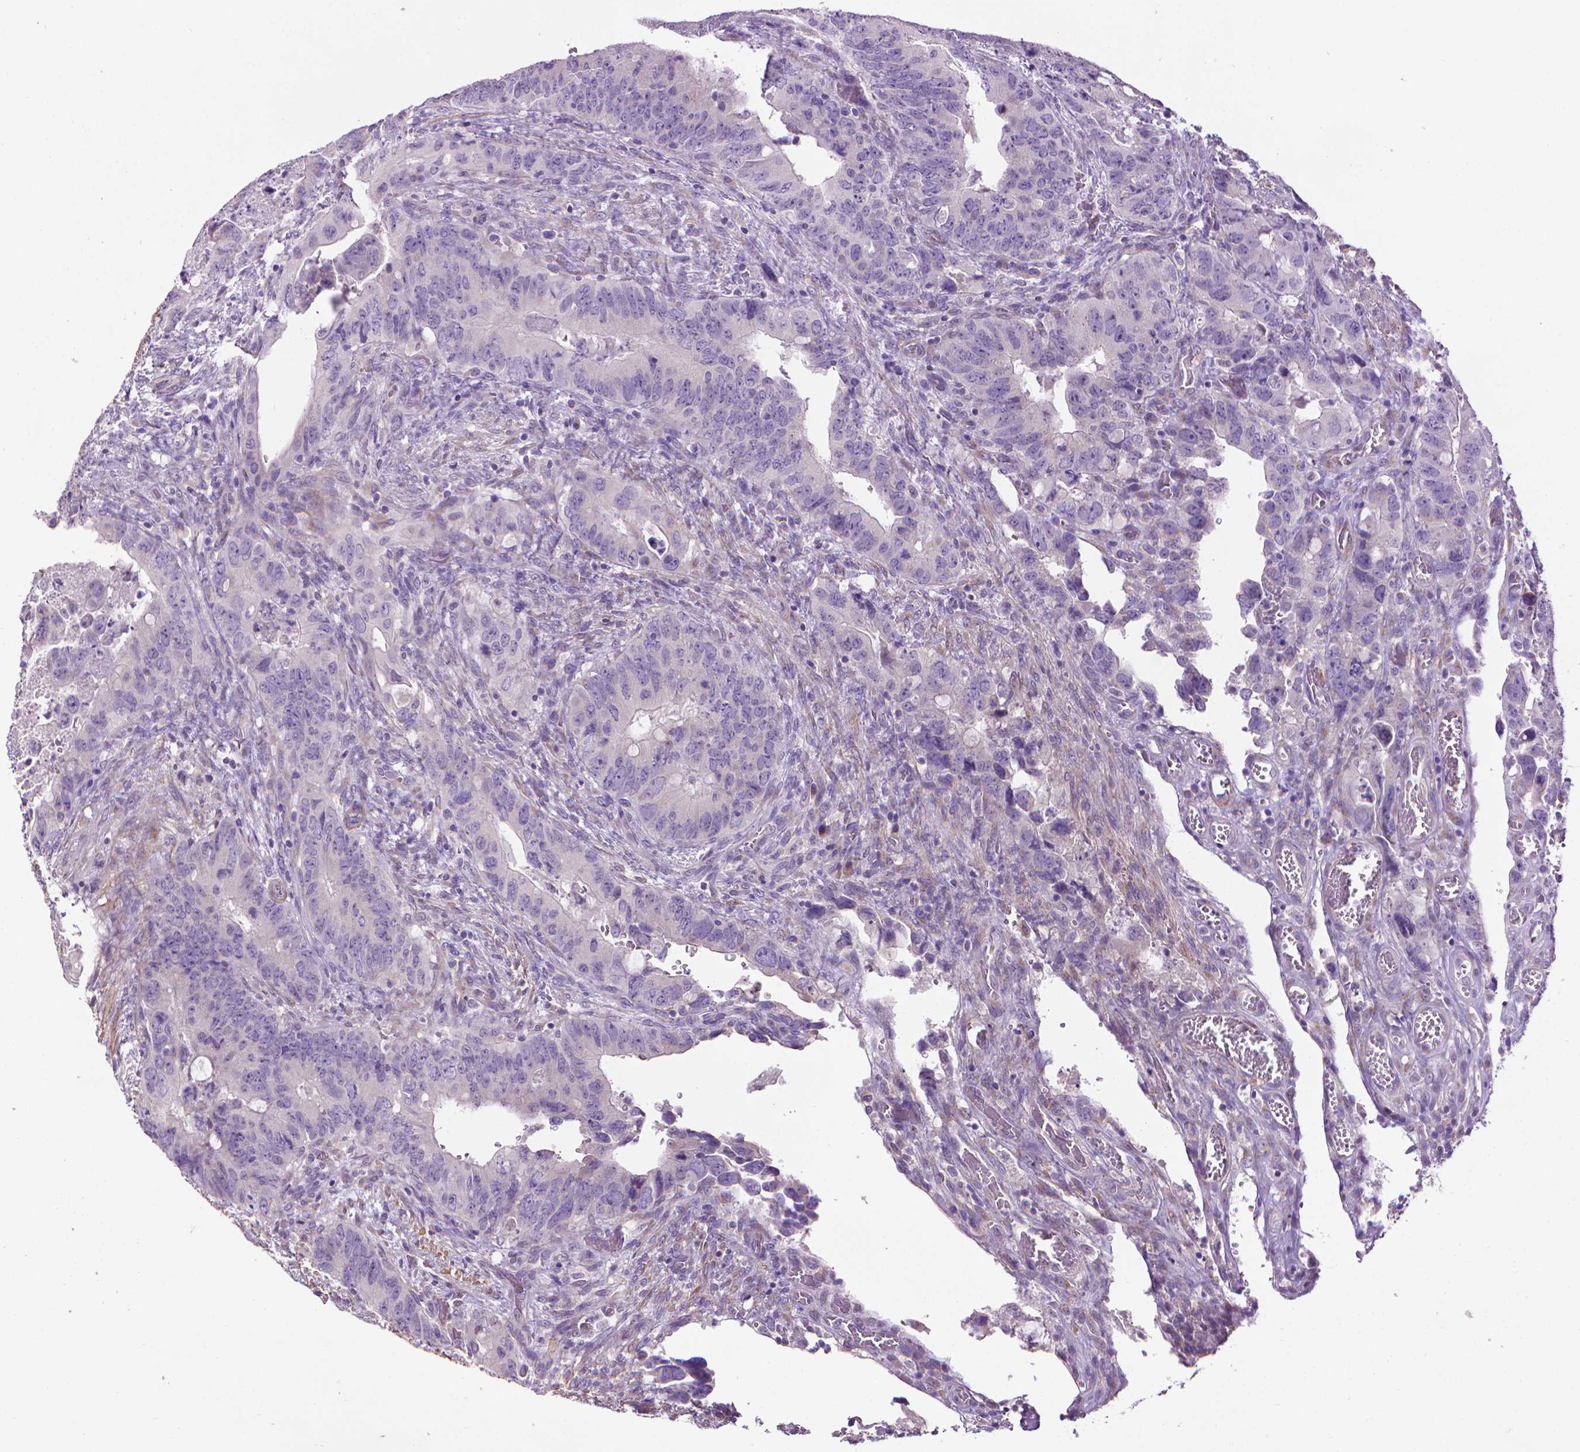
{"staining": {"intensity": "negative", "quantity": "none", "location": "none"}, "tissue": "colorectal cancer", "cell_type": "Tumor cells", "image_type": "cancer", "snomed": [{"axis": "morphology", "description": "Adenocarcinoma, NOS"}, {"axis": "topography", "description": "Rectum"}], "caption": "High magnification brightfield microscopy of adenocarcinoma (colorectal) stained with DAB (brown) and counterstained with hematoxylin (blue): tumor cells show no significant positivity.", "gene": "AQP10", "patient": {"sex": "male", "age": 78}}